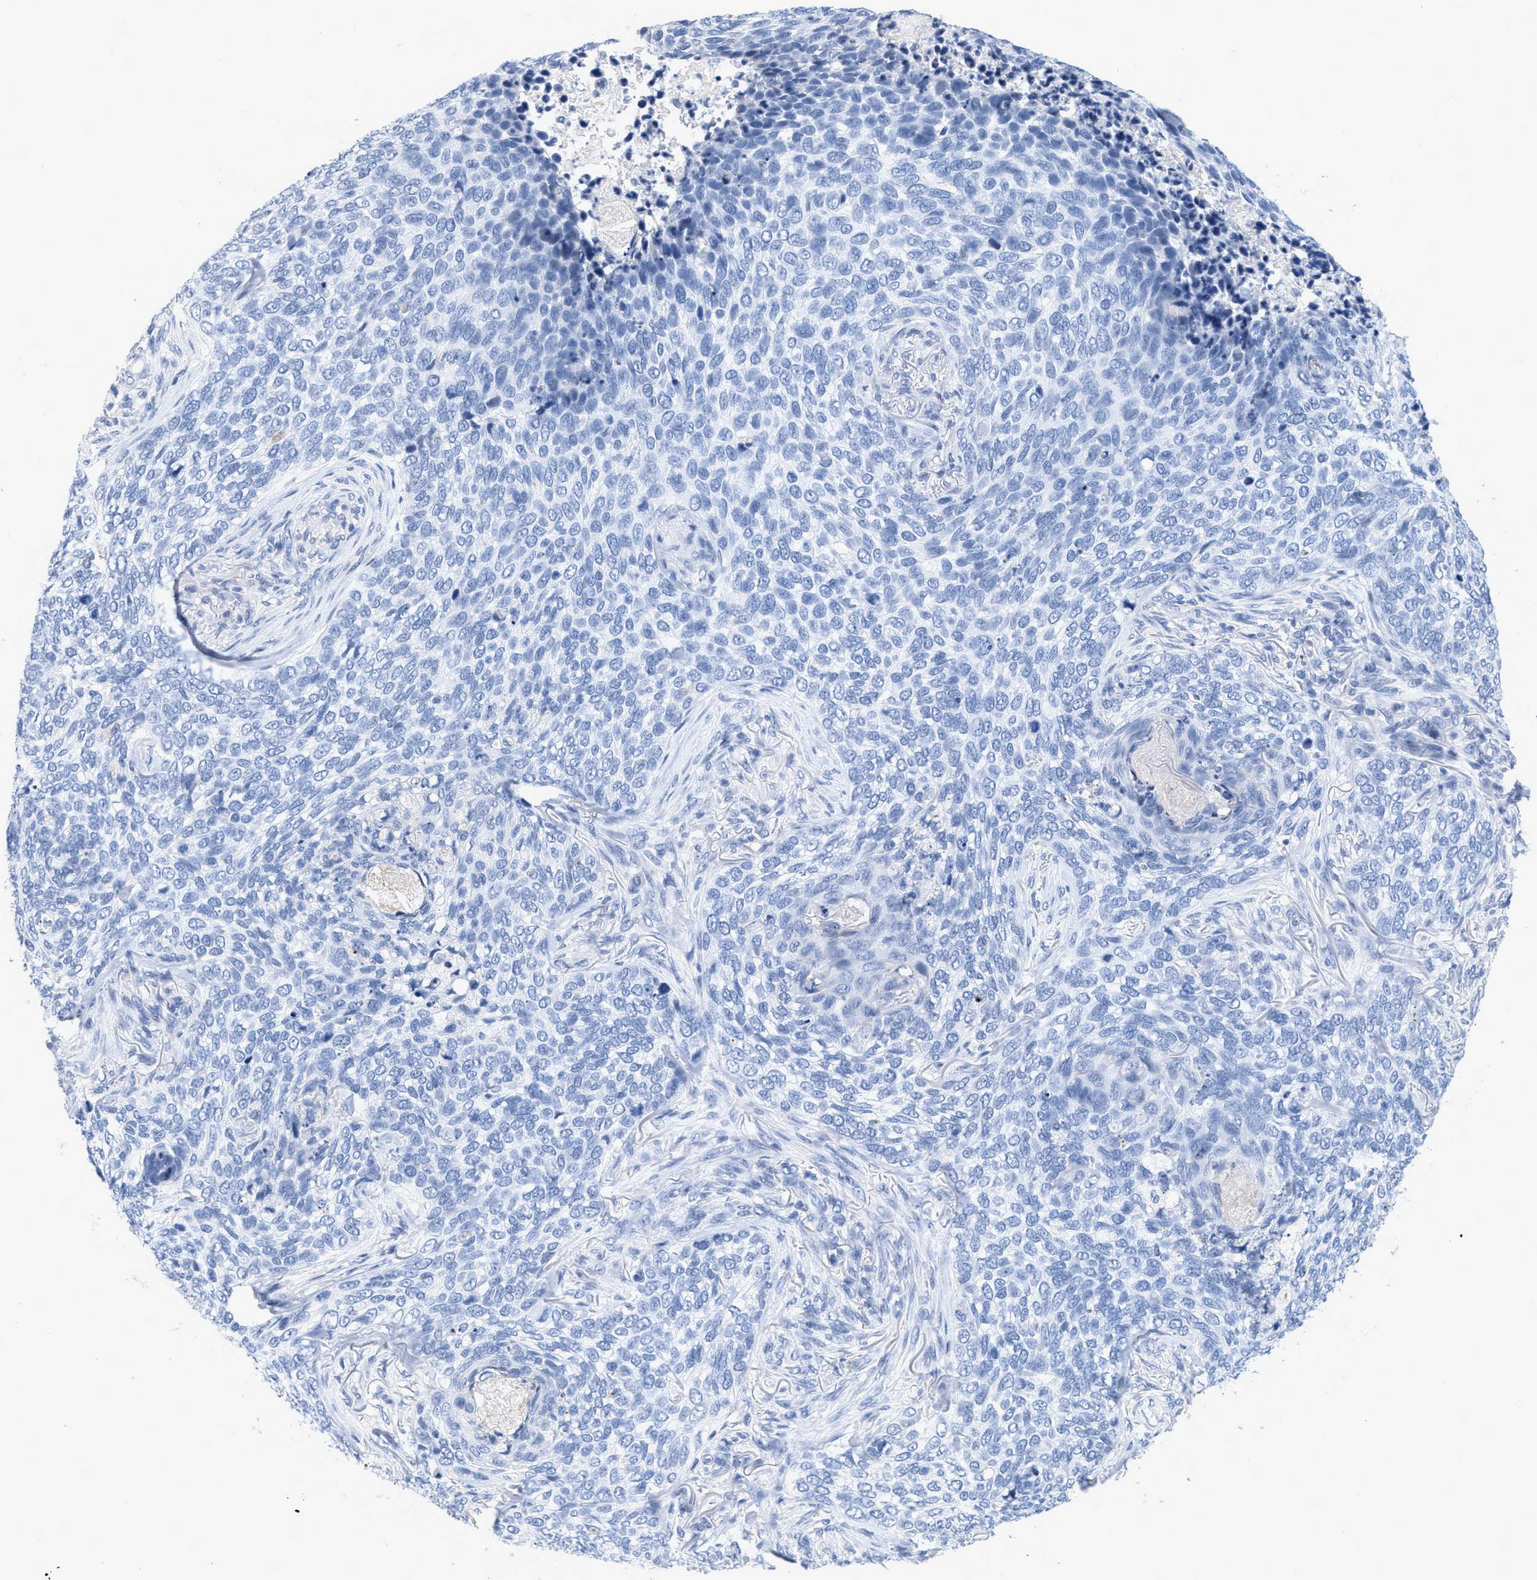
{"staining": {"intensity": "negative", "quantity": "none", "location": "none"}, "tissue": "skin cancer", "cell_type": "Tumor cells", "image_type": "cancer", "snomed": [{"axis": "morphology", "description": "Basal cell carcinoma"}, {"axis": "topography", "description": "Skin"}], "caption": "The photomicrograph displays no significant expression in tumor cells of skin cancer. Brightfield microscopy of IHC stained with DAB (3,3'-diaminobenzidine) (brown) and hematoxylin (blue), captured at high magnification.", "gene": "CRYM", "patient": {"sex": "female", "age": 64}}